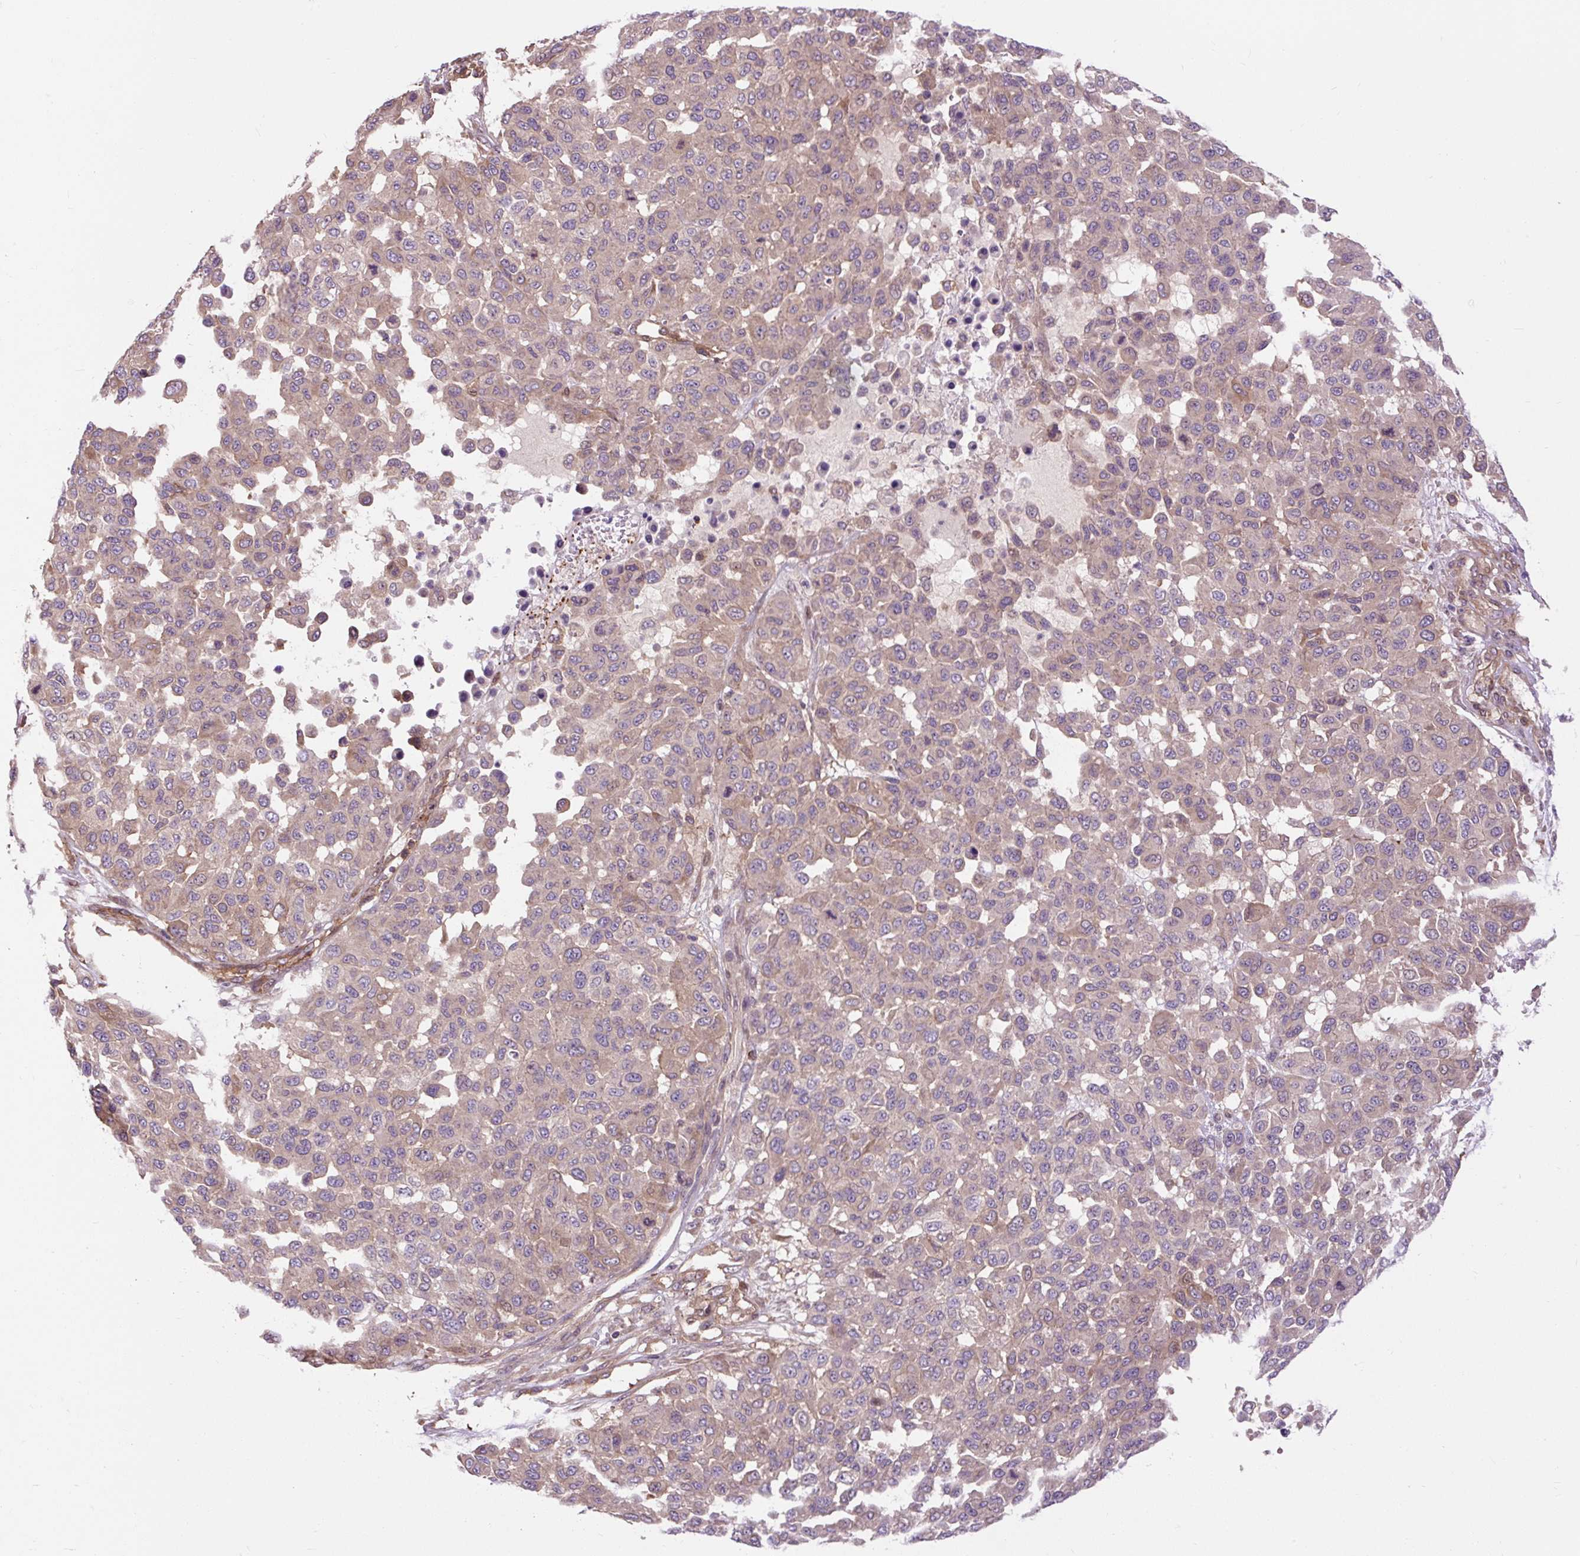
{"staining": {"intensity": "weak", "quantity": "25%-75%", "location": "cytoplasmic/membranous"}, "tissue": "melanoma", "cell_type": "Tumor cells", "image_type": "cancer", "snomed": [{"axis": "morphology", "description": "Malignant melanoma, NOS"}, {"axis": "topography", "description": "Skin"}], "caption": "An image showing weak cytoplasmic/membranous positivity in approximately 25%-75% of tumor cells in melanoma, as visualized by brown immunohistochemical staining.", "gene": "PCDHGB3", "patient": {"sex": "male", "age": 62}}